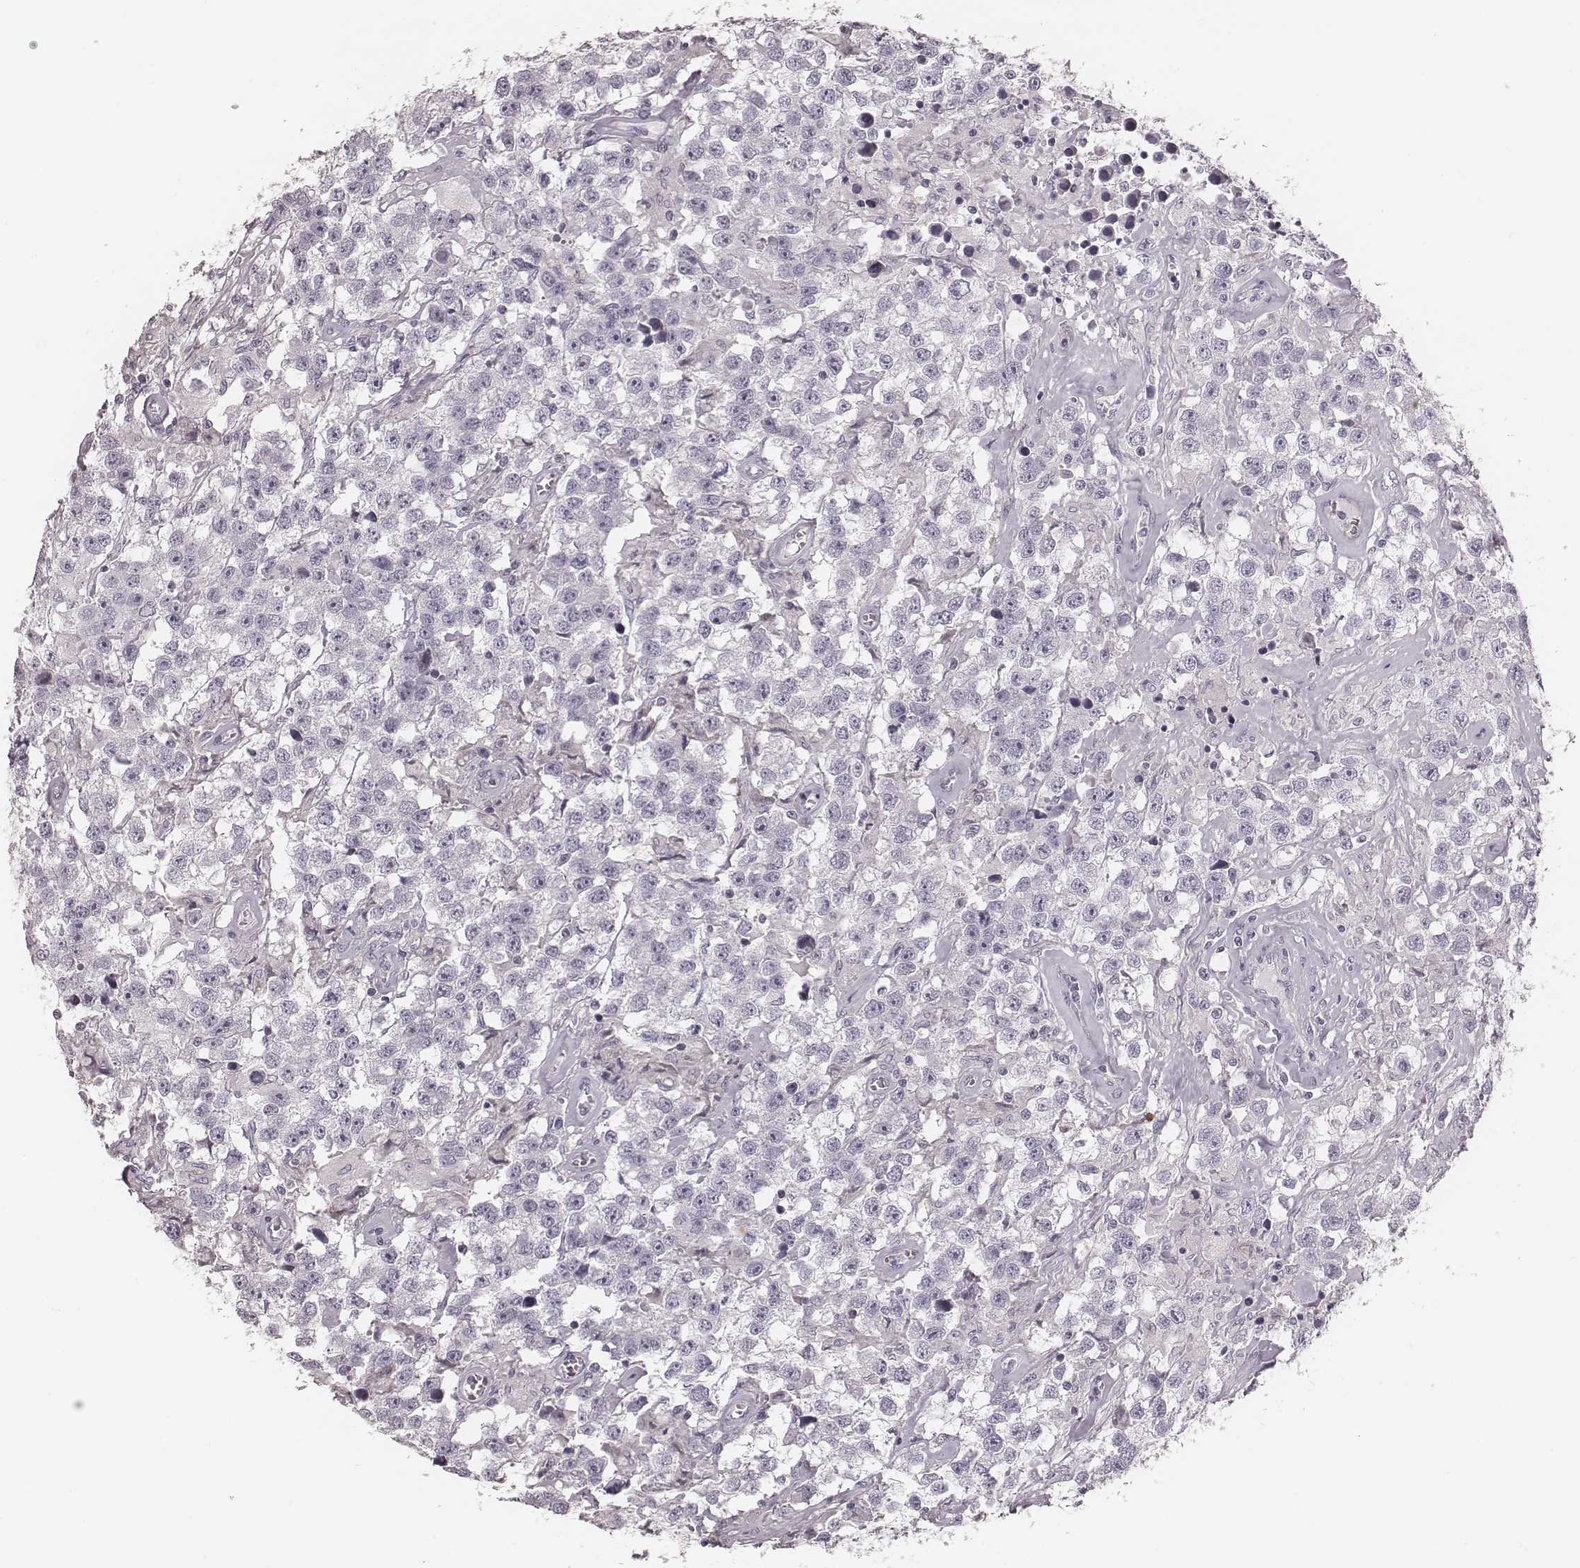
{"staining": {"intensity": "negative", "quantity": "none", "location": "none"}, "tissue": "testis cancer", "cell_type": "Tumor cells", "image_type": "cancer", "snomed": [{"axis": "morphology", "description": "Seminoma, NOS"}, {"axis": "topography", "description": "Testis"}], "caption": "DAB immunohistochemical staining of testis seminoma displays no significant staining in tumor cells. The staining was performed using DAB to visualize the protein expression in brown, while the nuclei were stained in blue with hematoxylin (Magnification: 20x).", "gene": "S100Z", "patient": {"sex": "male", "age": 43}}